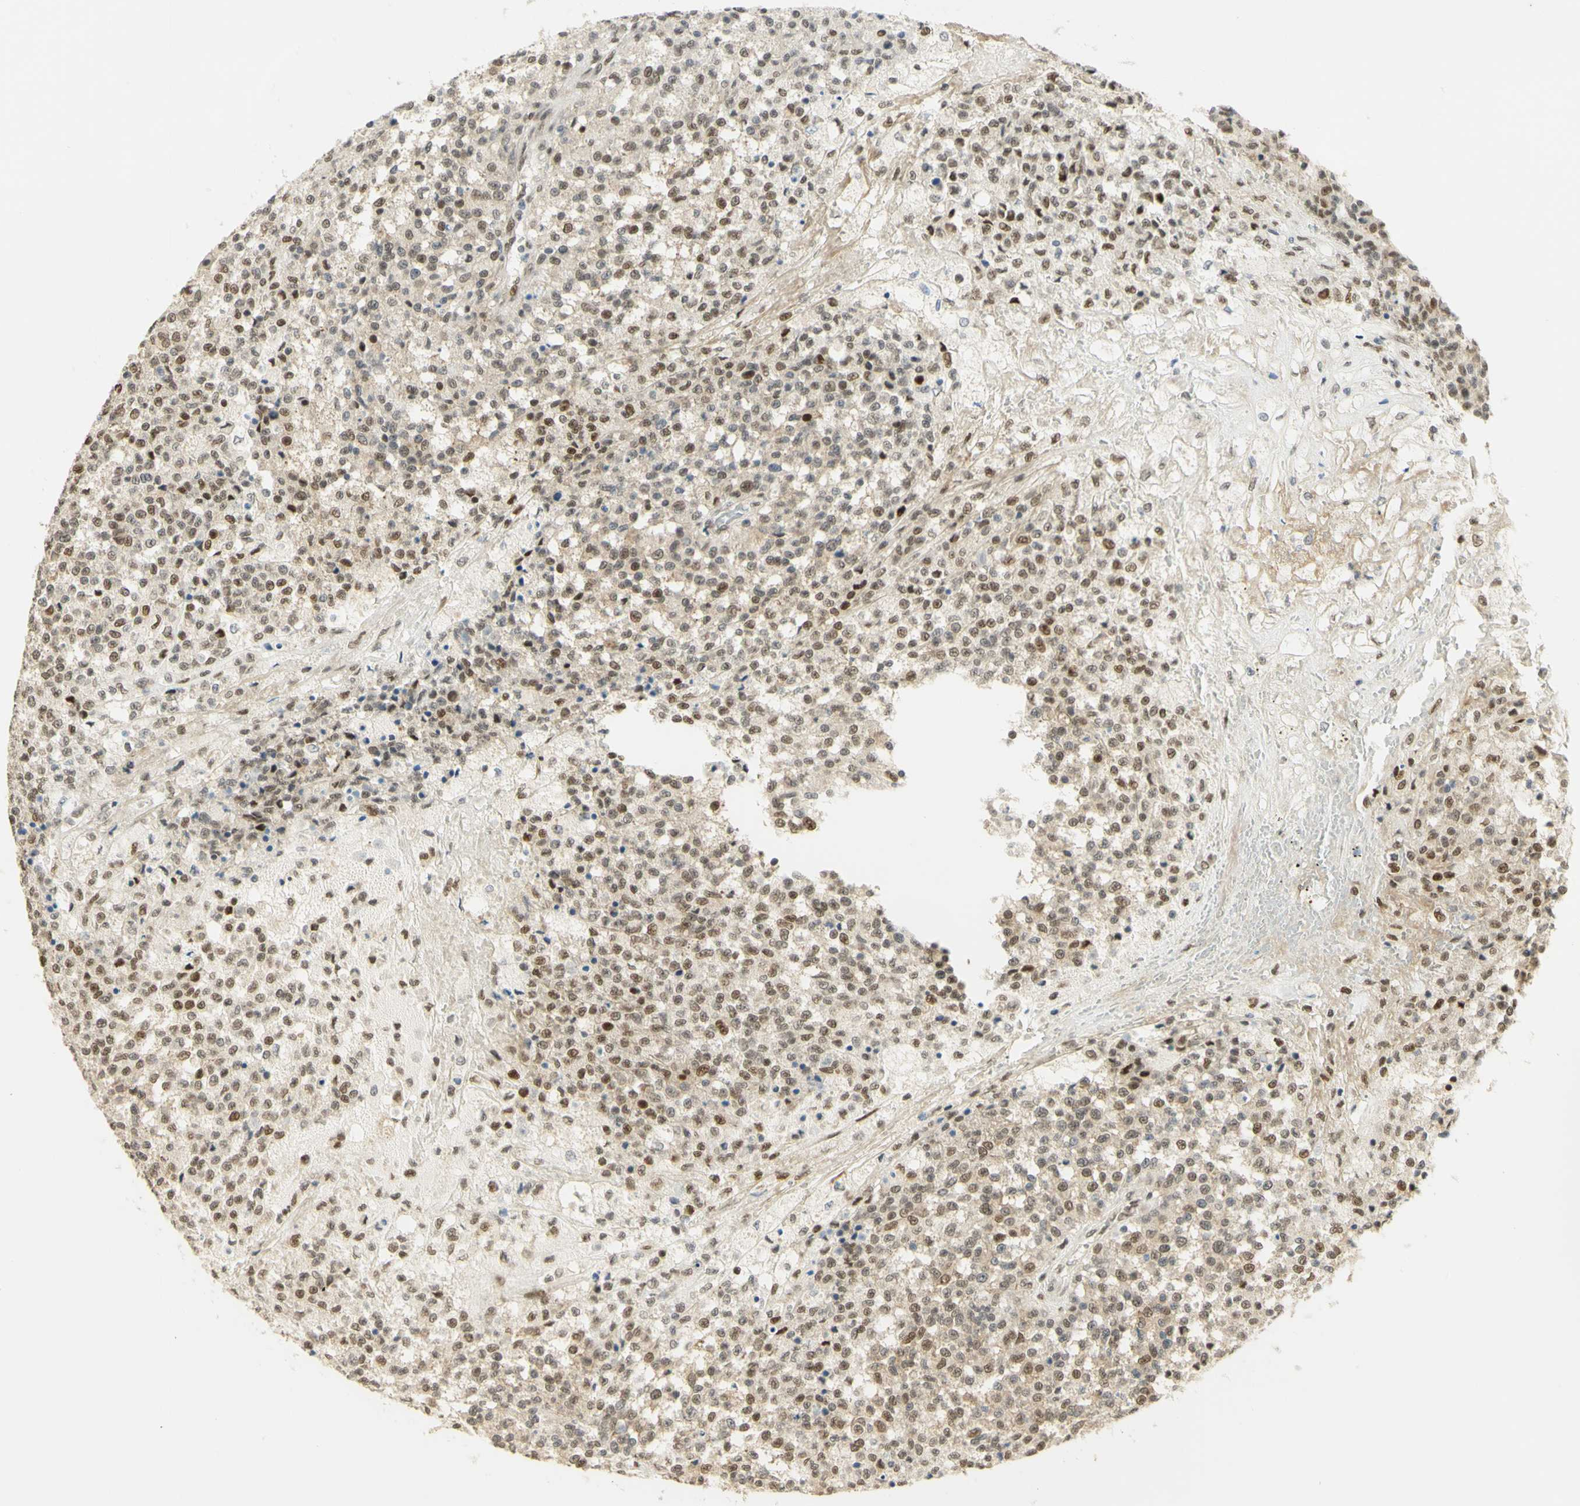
{"staining": {"intensity": "weak", "quantity": ">75%", "location": "nuclear"}, "tissue": "testis cancer", "cell_type": "Tumor cells", "image_type": "cancer", "snomed": [{"axis": "morphology", "description": "Seminoma, NOS"}, {"axis": "topography", "description": "Testis"}], "caption": "Protein staining exhibits weak nuclear positivity in approximately >75% of tumor cells in testis seminoma.", "gene": "DDX1", "patient": {"sex": "male", "age": 59}}